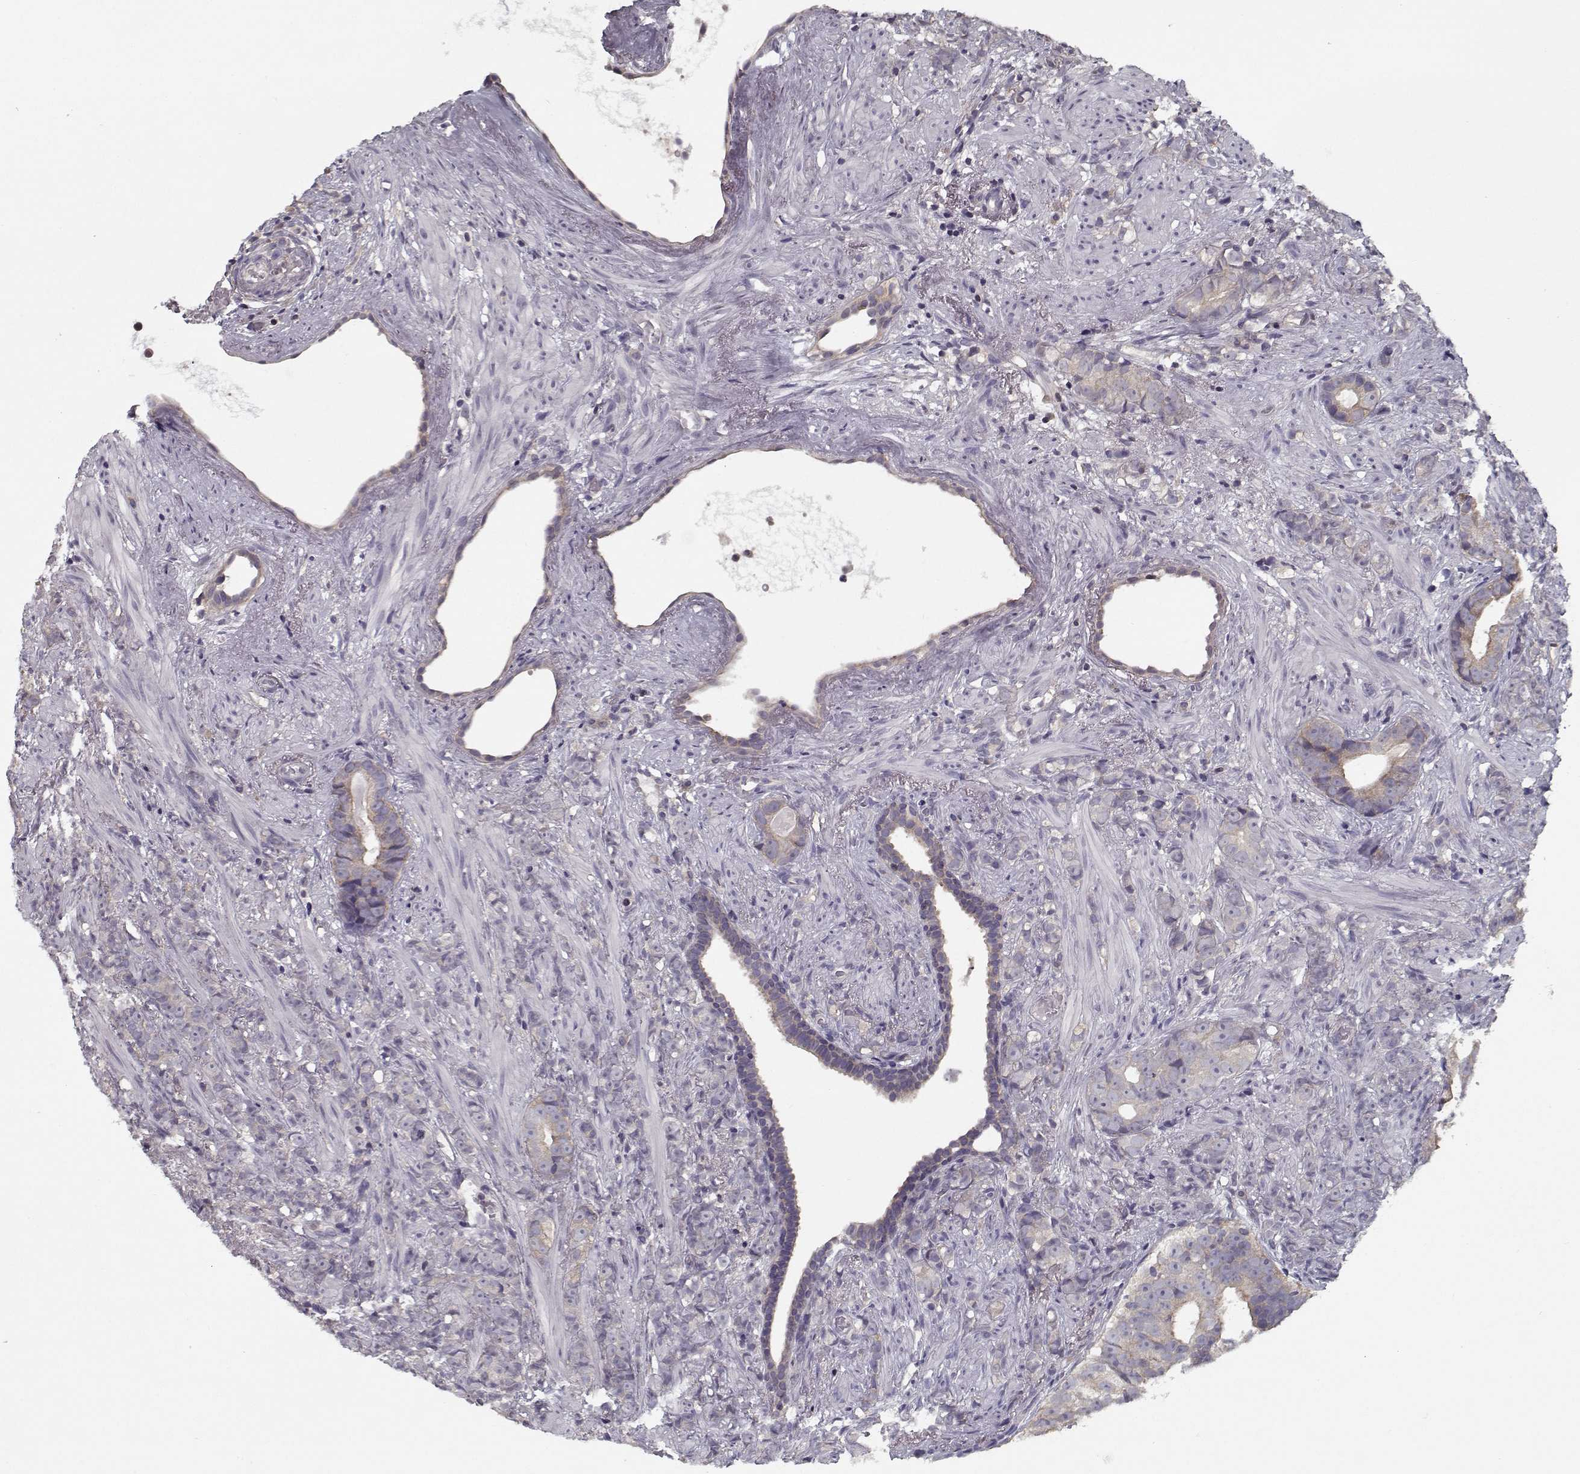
{"staining": {"intensity": "weak", "quantity": "<25%", "location": "nuclear"}, "tissue": "prostate cancer", "cell_type": "Tumor cells", "image_type": "cancer", "snomed": [{"axis": "morphology", "description": "Adenocarcinoma, High grade"}, {"axis": "topography", "description": "Prostate"}], "caption": "IHC histopathology image of neoplastic tissue: high-grade adenocarcinoma (prostate) stained with DAB (3,3'-diaminobenzidine) demonstrates no significant protein positivity in tumor cells.", "gene": "TESPA1", "patient": {"sex": "male", "age": 81}}